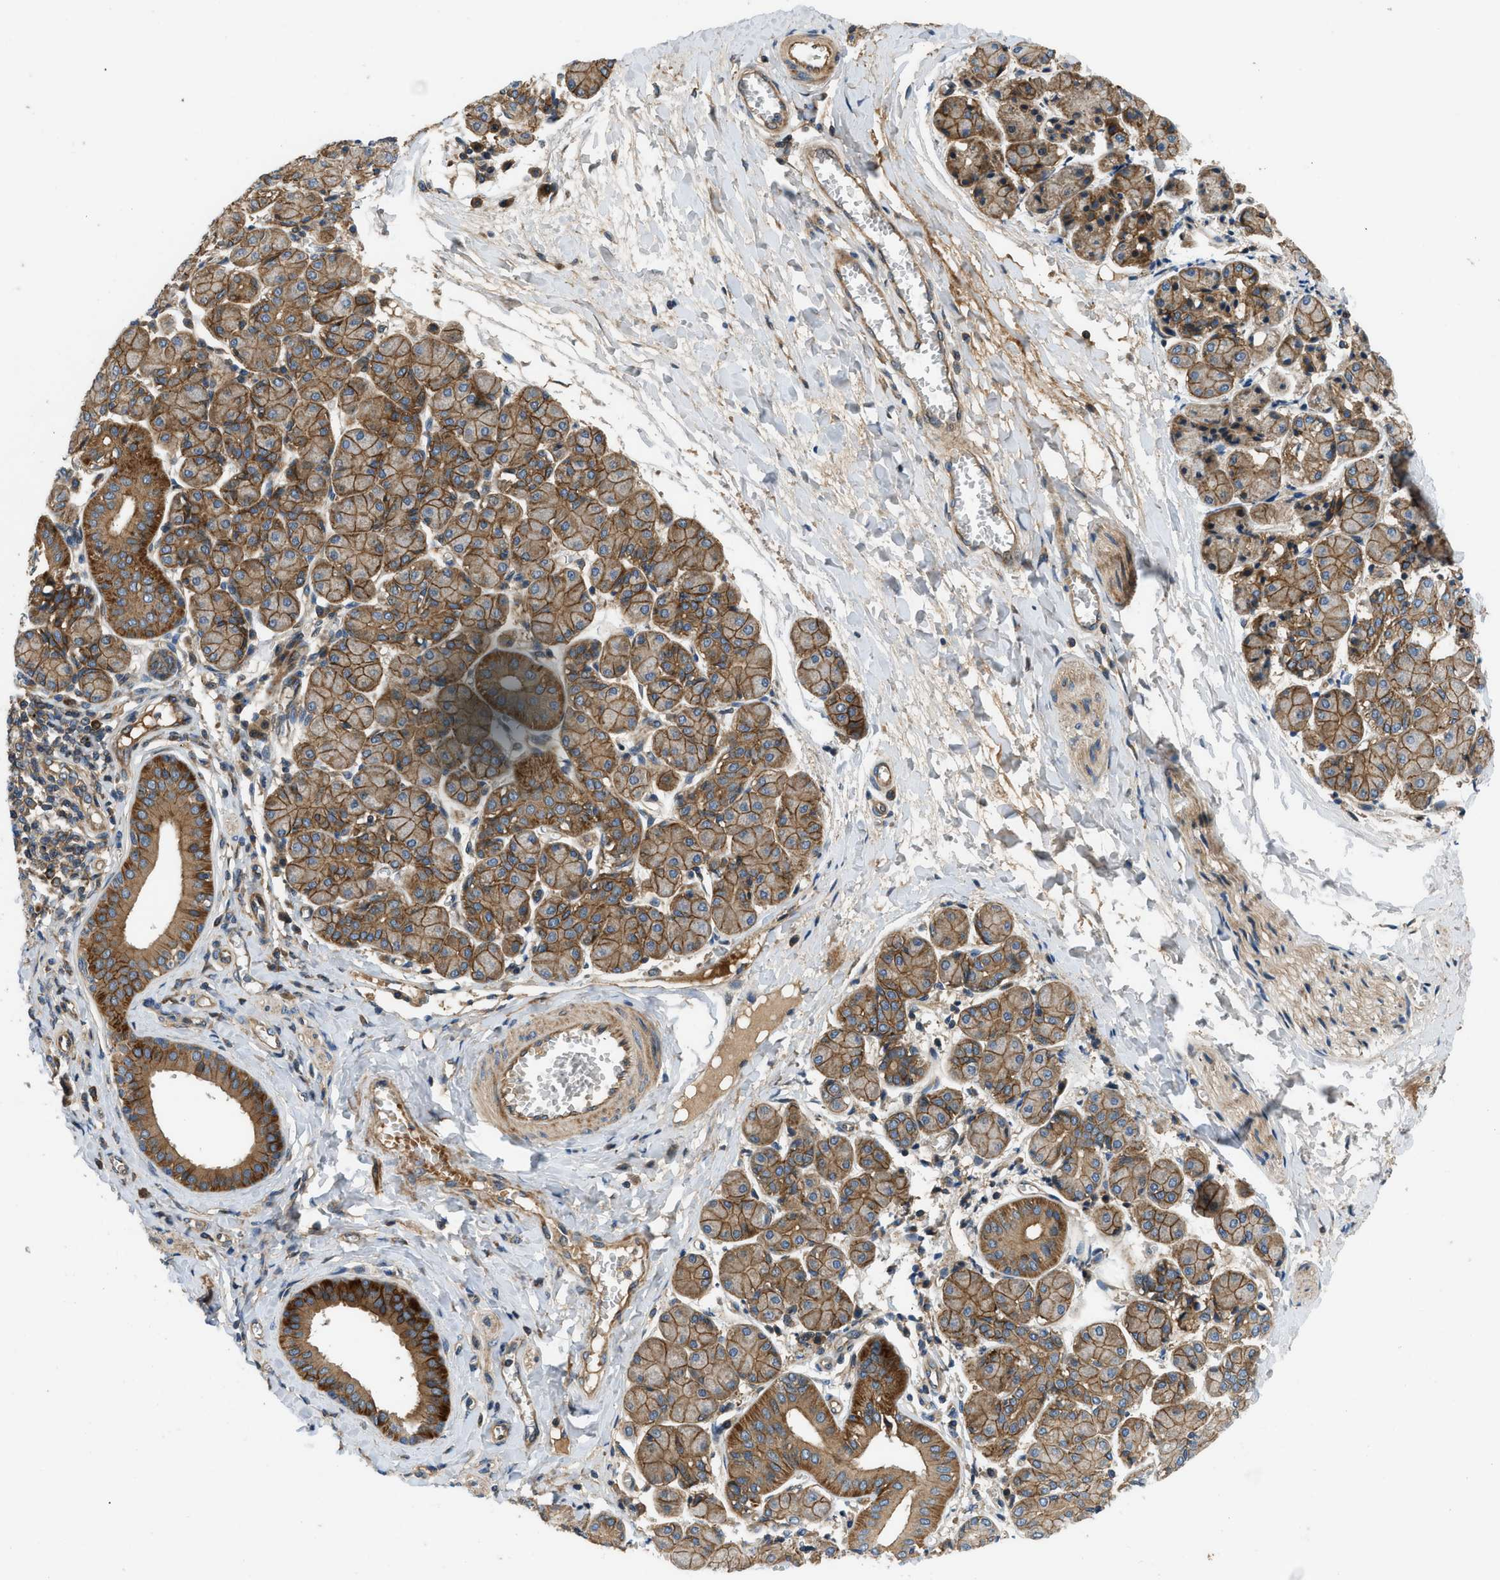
{"staining": {"intensity": "moderate", "quantity": "25%-75%", "location": "cytoplasmic/membranous"}, "tissue": "salivary gland", "cell_type": "Glandular cells", "image_type": "normal", "snomed": [{"axis": "morphology", "description": "Normal tissue, NOS"}, {"axis": "morphology", "description": "Inflammation, NOS"}, {"axis": "topography", "description": "Lymph node"}, {"axis": "topography", "description": "Salivary gland"}], "caption": "Immunohistochemical staining of normal human salivary gland demonstrates medium levels of moderate cytoplasmic/membranous positivity in about 25%-75% of glandular cells. The staining was performed using DAB, with brown indicating positive protein expression. Nuclei are stained blue with hematoxylin.", "gene": "CNNM3", "patient": {"sex": "male", "age": 3}}